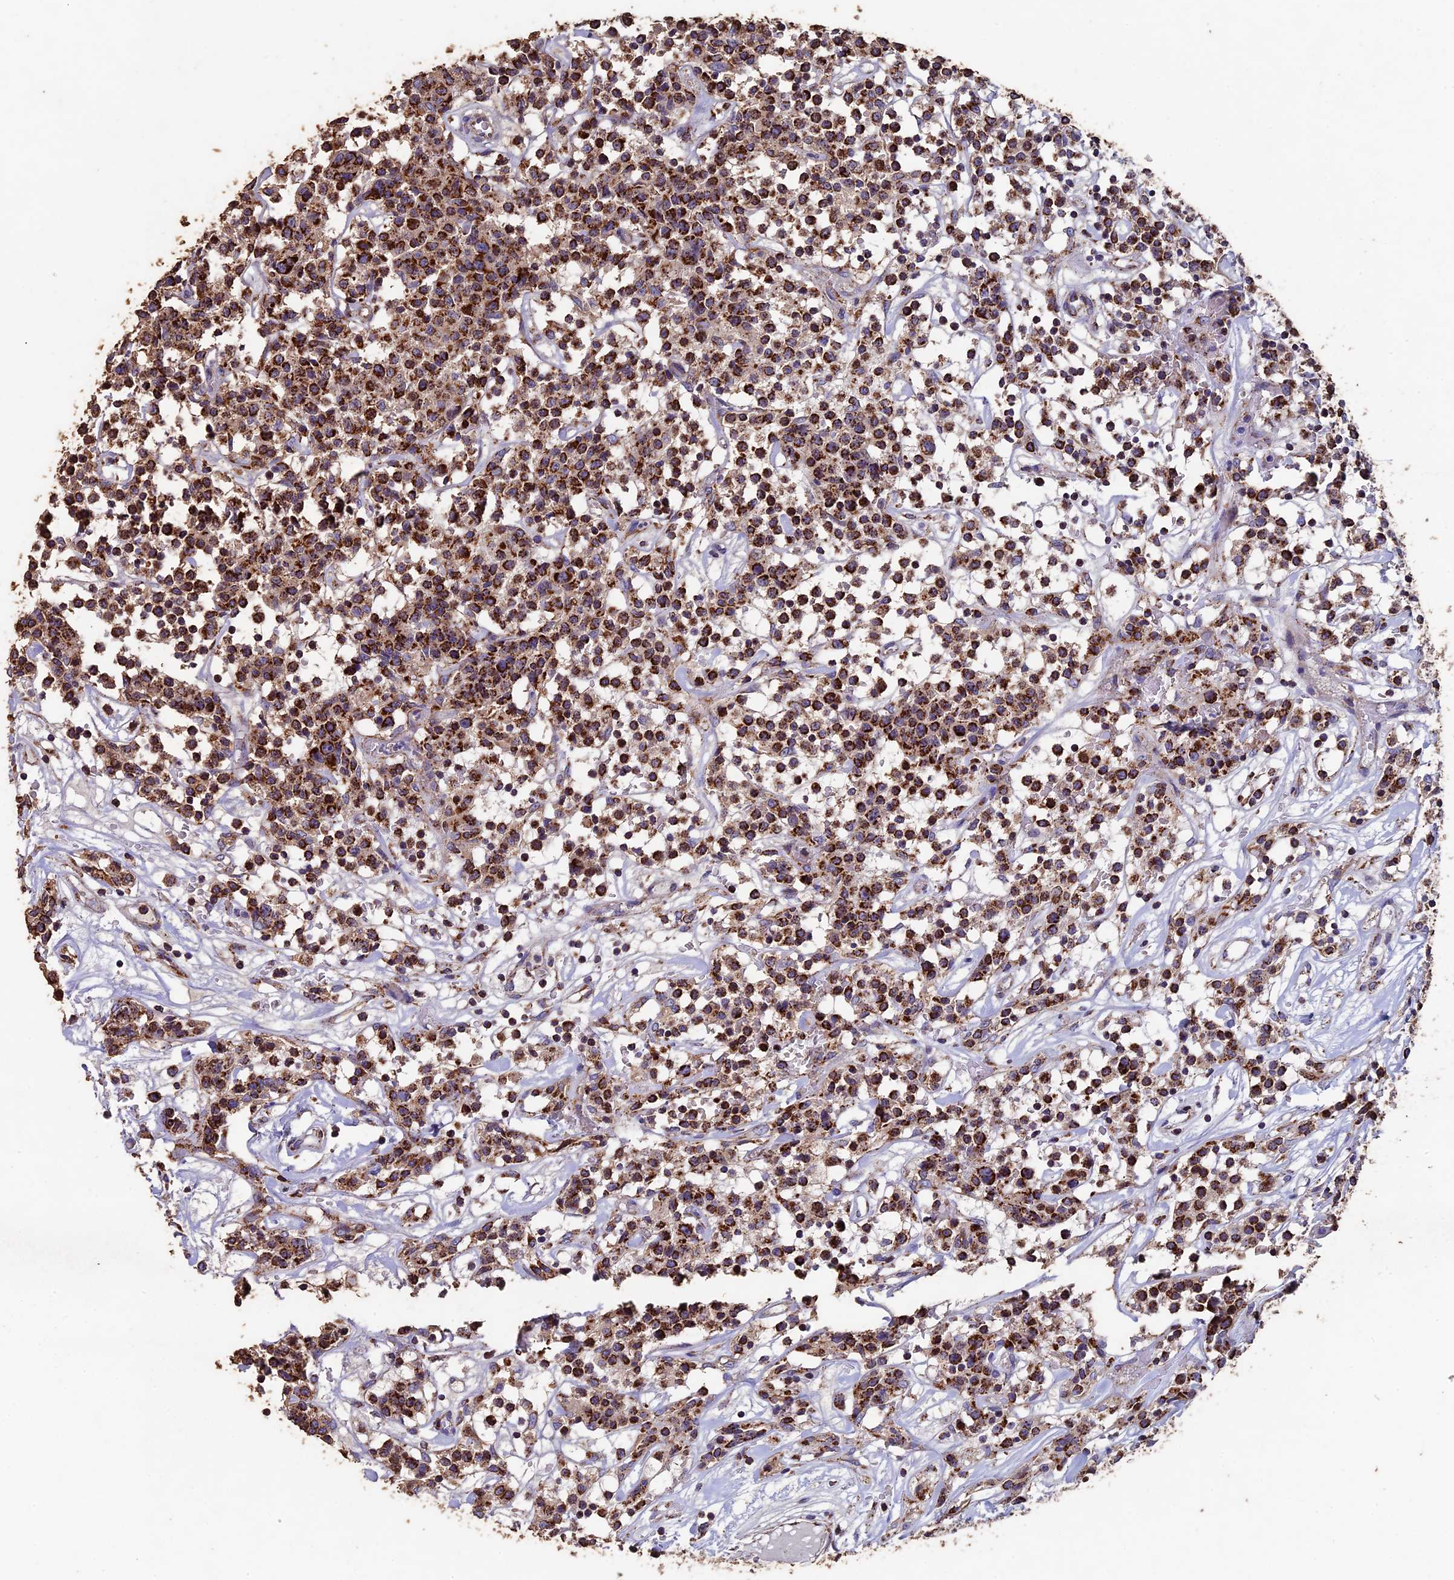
{"staining": {"intensity": "strong", "quantity": ">75%", "location": "cytoplasmic/membranous"}, "tissue": "lymphoma", "cell_type": "Tumor cells", "image_type": "cancer", "snomed": [{"axis": "morphology", "description": "Malignant lymphoma, non-Hodgkin's type, Low grade"}, {"axis": "topography", "description": "Small intestine"}], "caption": "Immunohistochemistry of human malignant lymphoma, non-Hodgkin's type (low-grade) exhibits high levels of strong cytoplasmic/membranous expression in about >75% of tumor cells.", "gene": "ADAT1", "patient": {"sex": "female", "age": 59}}